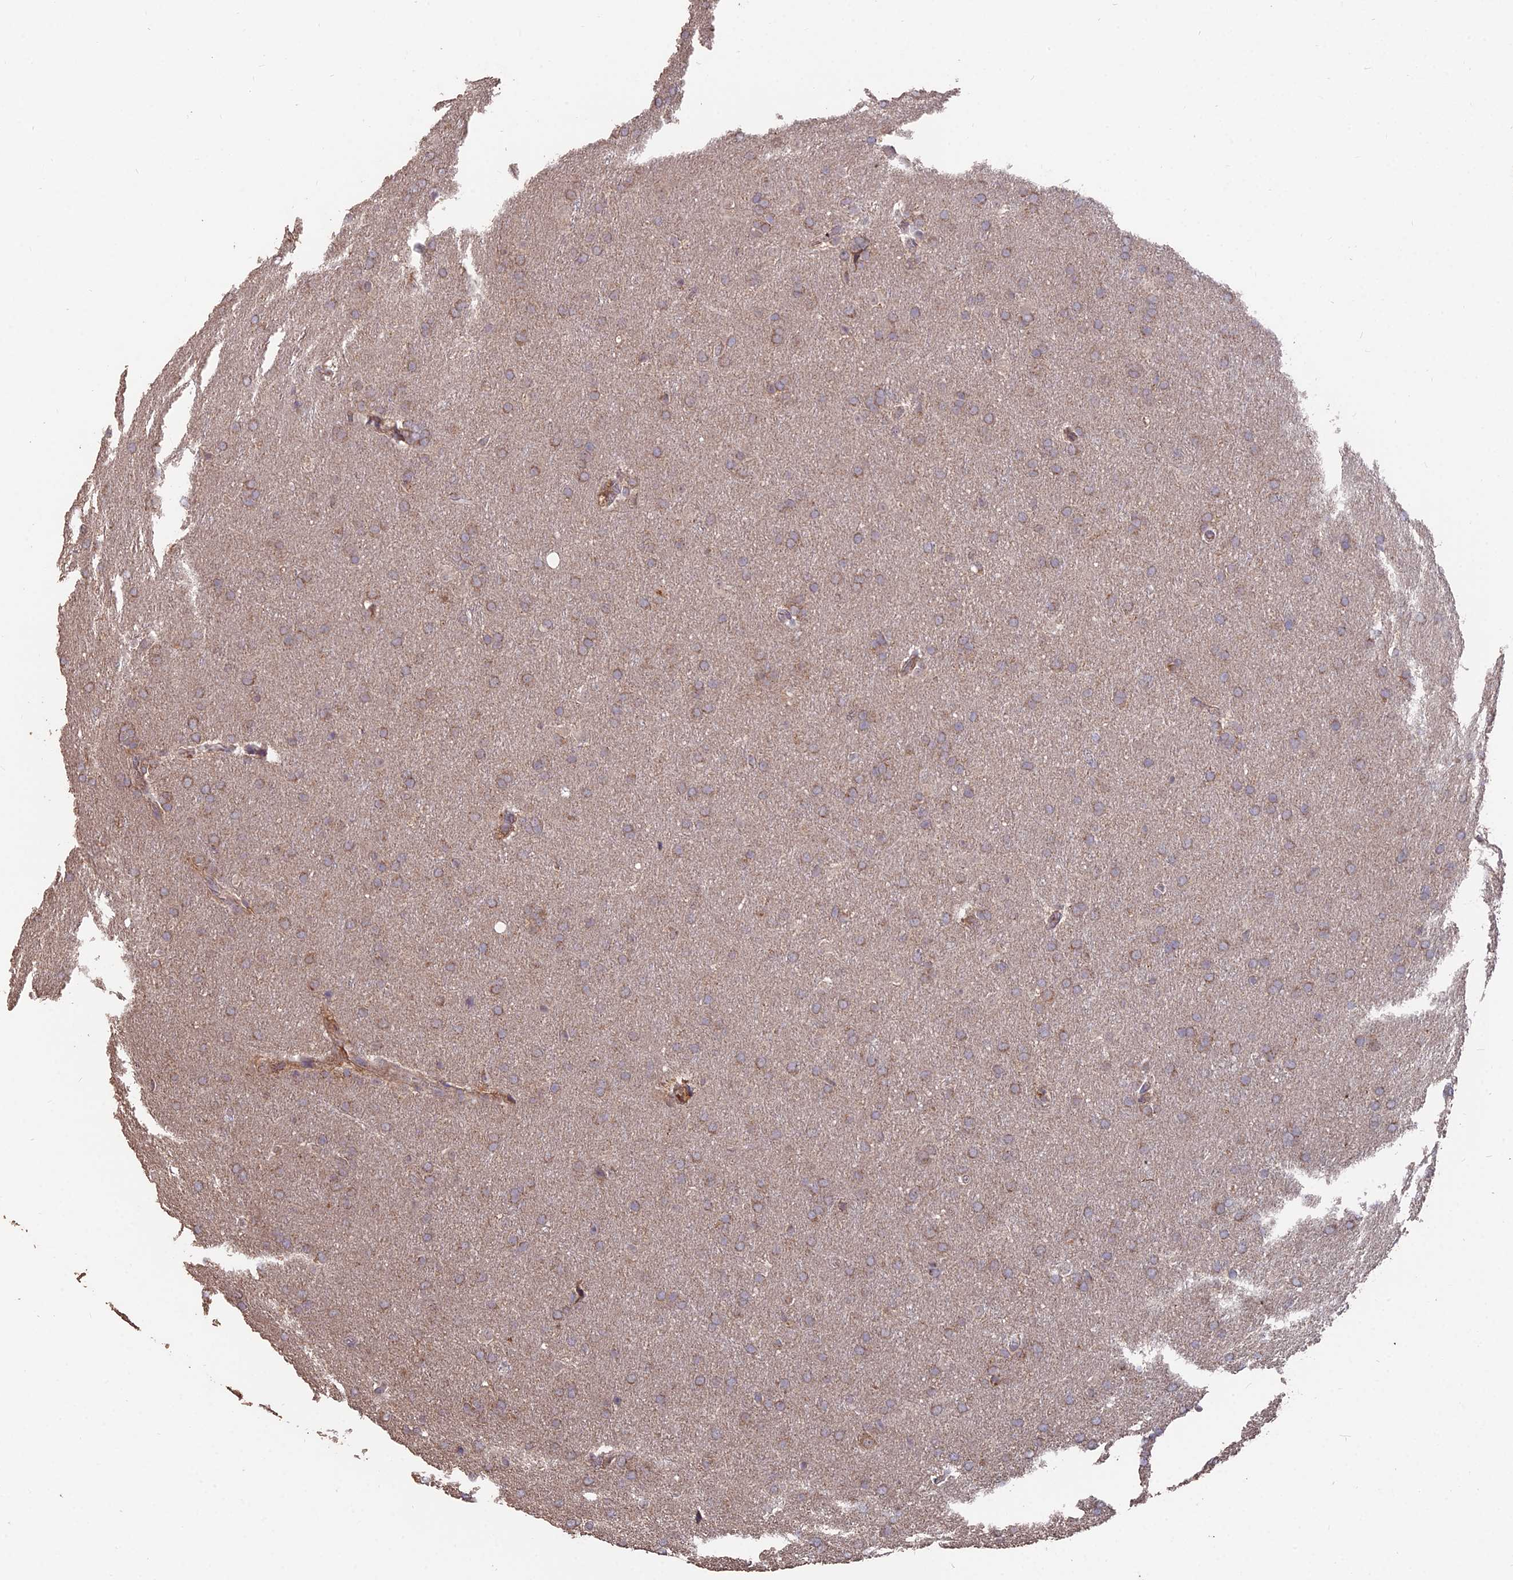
{"staining": {"intensity": "weak", "quantity": ">75%", "location": "cytoplasmic/membranous"}, "tissue": "glioma", "cell_type": "Tumor cells", "image_type": "cancer", "snomed": [{"axis": "morphology", "description": "Glioma, malignant, Low grade"}, {"axis": "topography", "description": "Brain"}], "caption": "Human glioma stained with a brown dye shows weak cytoplasmic/membranous positive staining in approximately >75% of tumor cells.", "gene": "IFT22", "patient": {"sex": "female", "age": 32}}